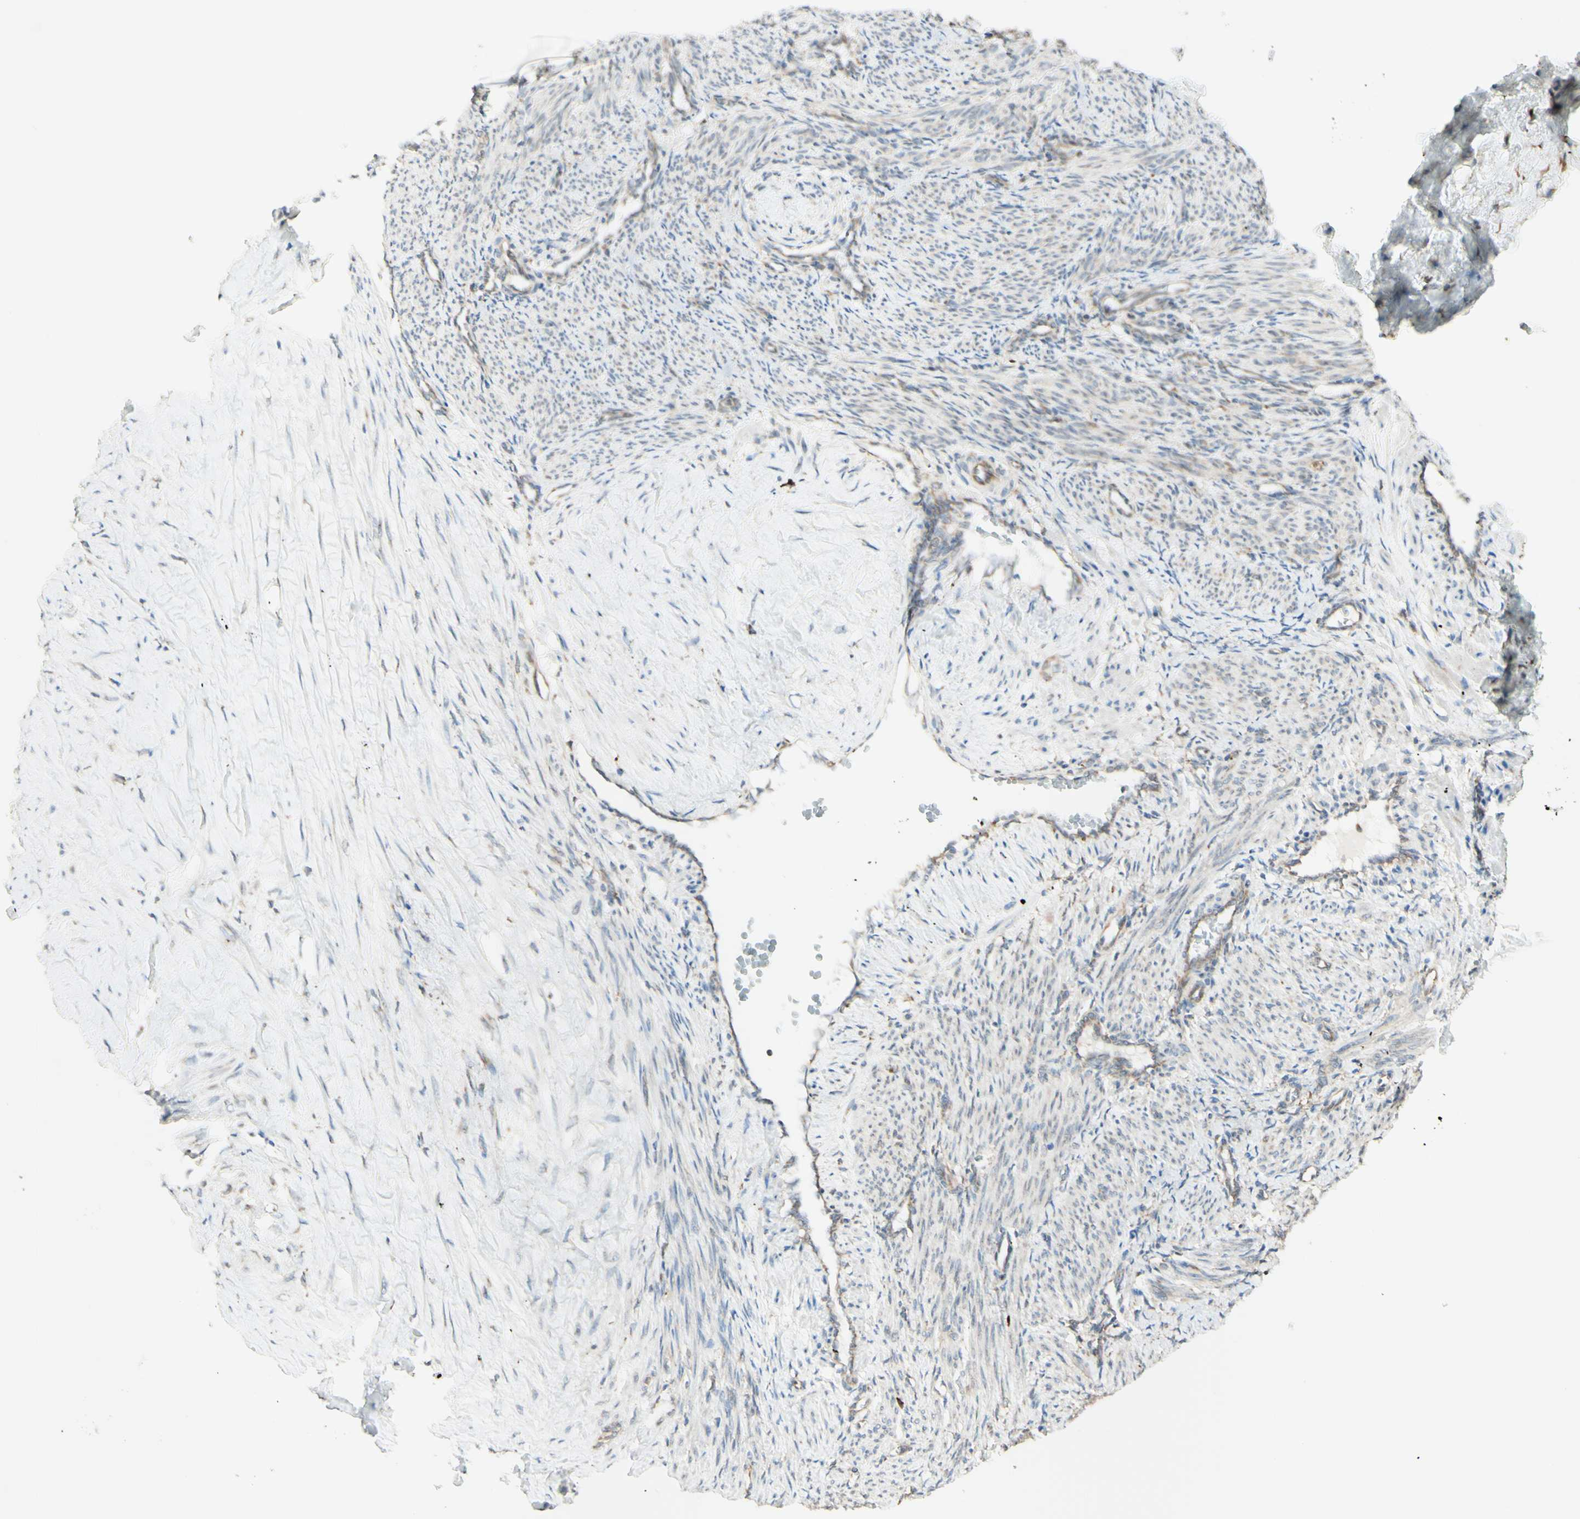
{"staining": {"intensity": "weak", "quantity": "<25%", "location": "cytoplasmic/membranous"}, "tissue": "smooth muscle", "cell_type": "Smooth muscle cells", "image_type": "normal", "snomed": [{"axis": "morphology", "description": "Normal tissue, NOS"}, {"axis": "topography", "description": "Endometrium"}], "caption": "This is an immunohistochemistry (IHC) histopathology image of normal smooth muscle. There is no staining in smooth muscle cells.", "gene": "DNAJB11", "patient": {"sex": "female", "age": 33}}